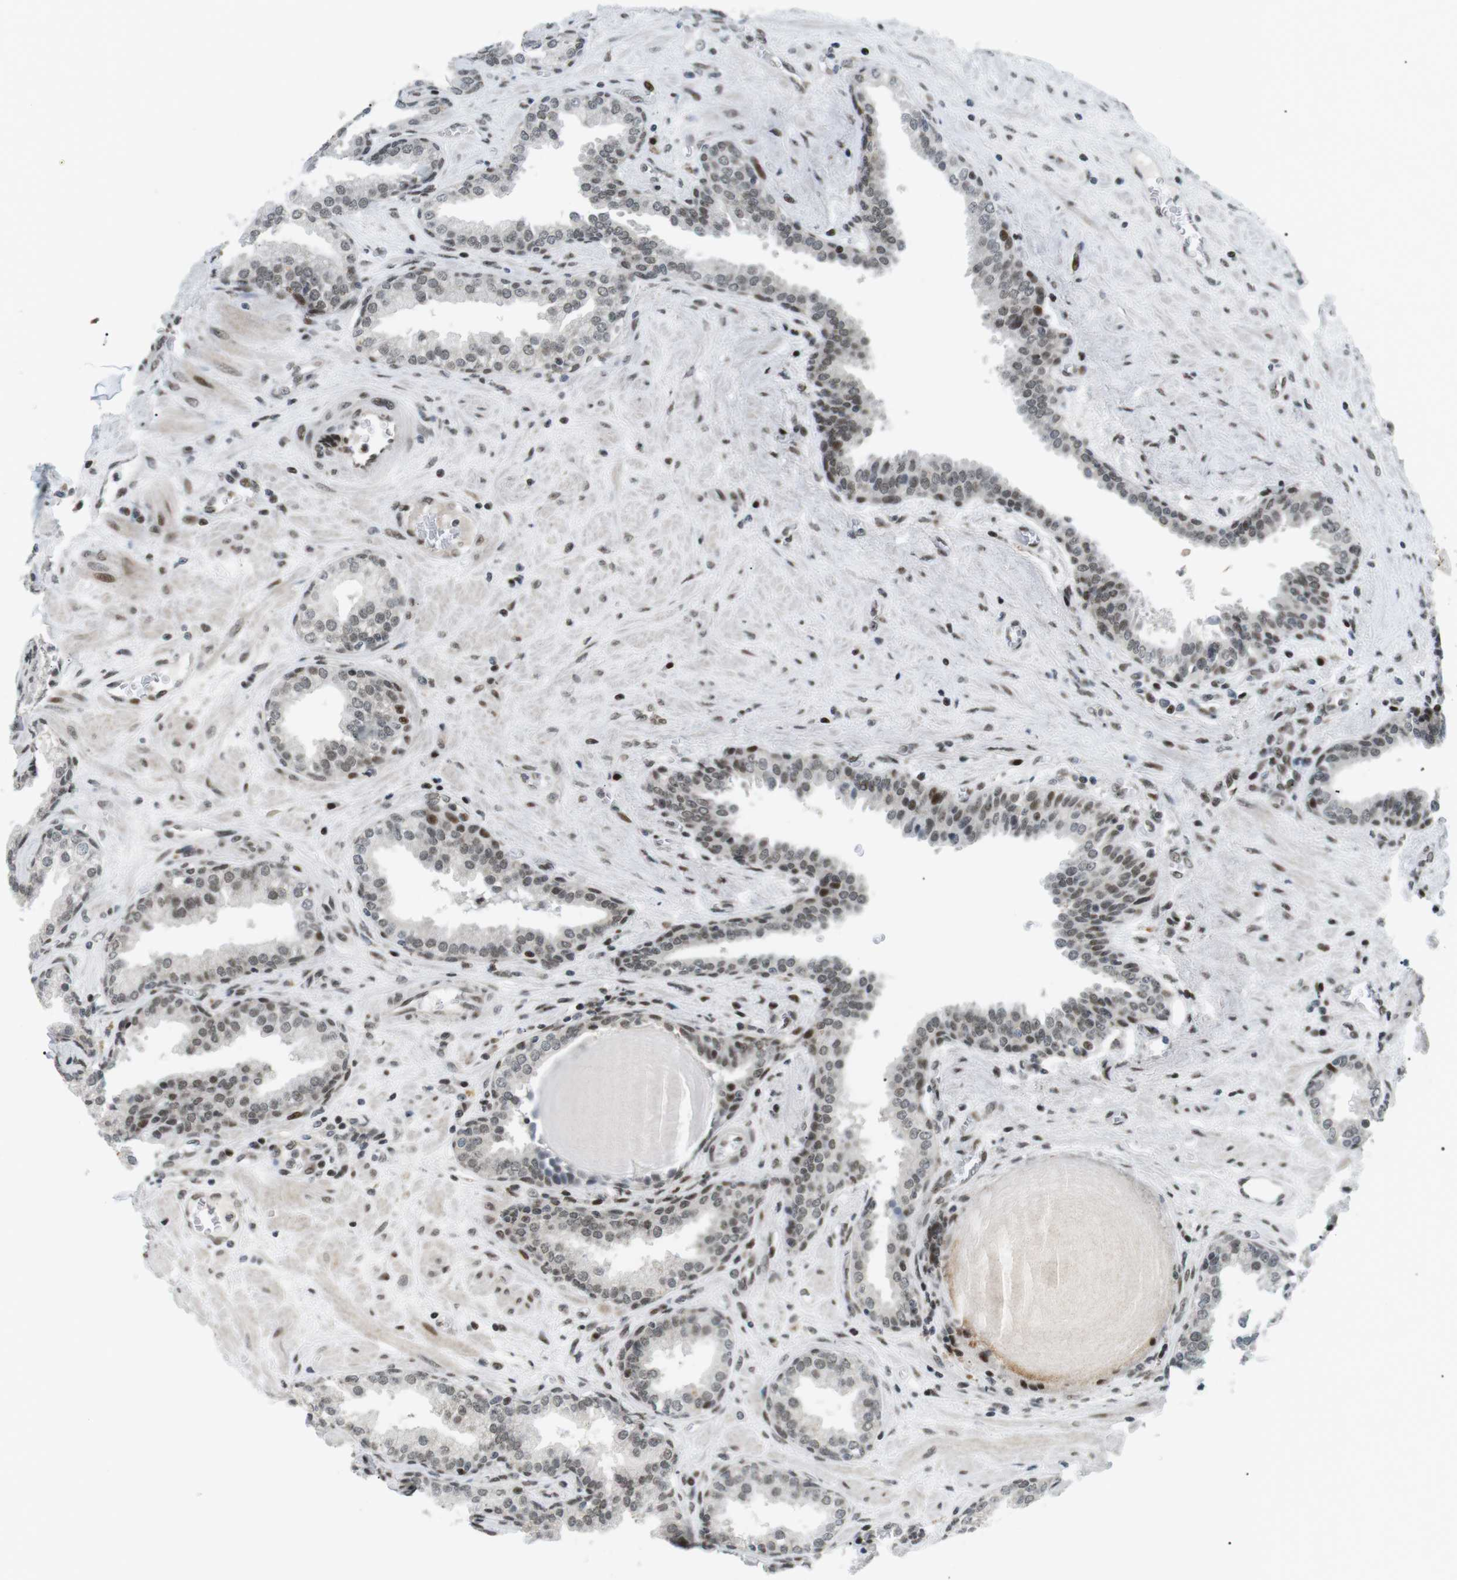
{"staining": {"intensity": "weak", "quantity": "25%-75%", "location": "nuclear"}, "tissue": "prostate", "cell_type": "Glandular cells", "image_type": "normal", "snomed": [{"axis": "morphology", "description": "Normal tissue, NOS"}, {"axis": "topography", "description": "Prostate"}], "caption": "Prostate stained for a protein demonstrates weak nuclear positivity in glandular cells.", "gene": "CDC27", "patient": {"sex": "male", "age": 51}}